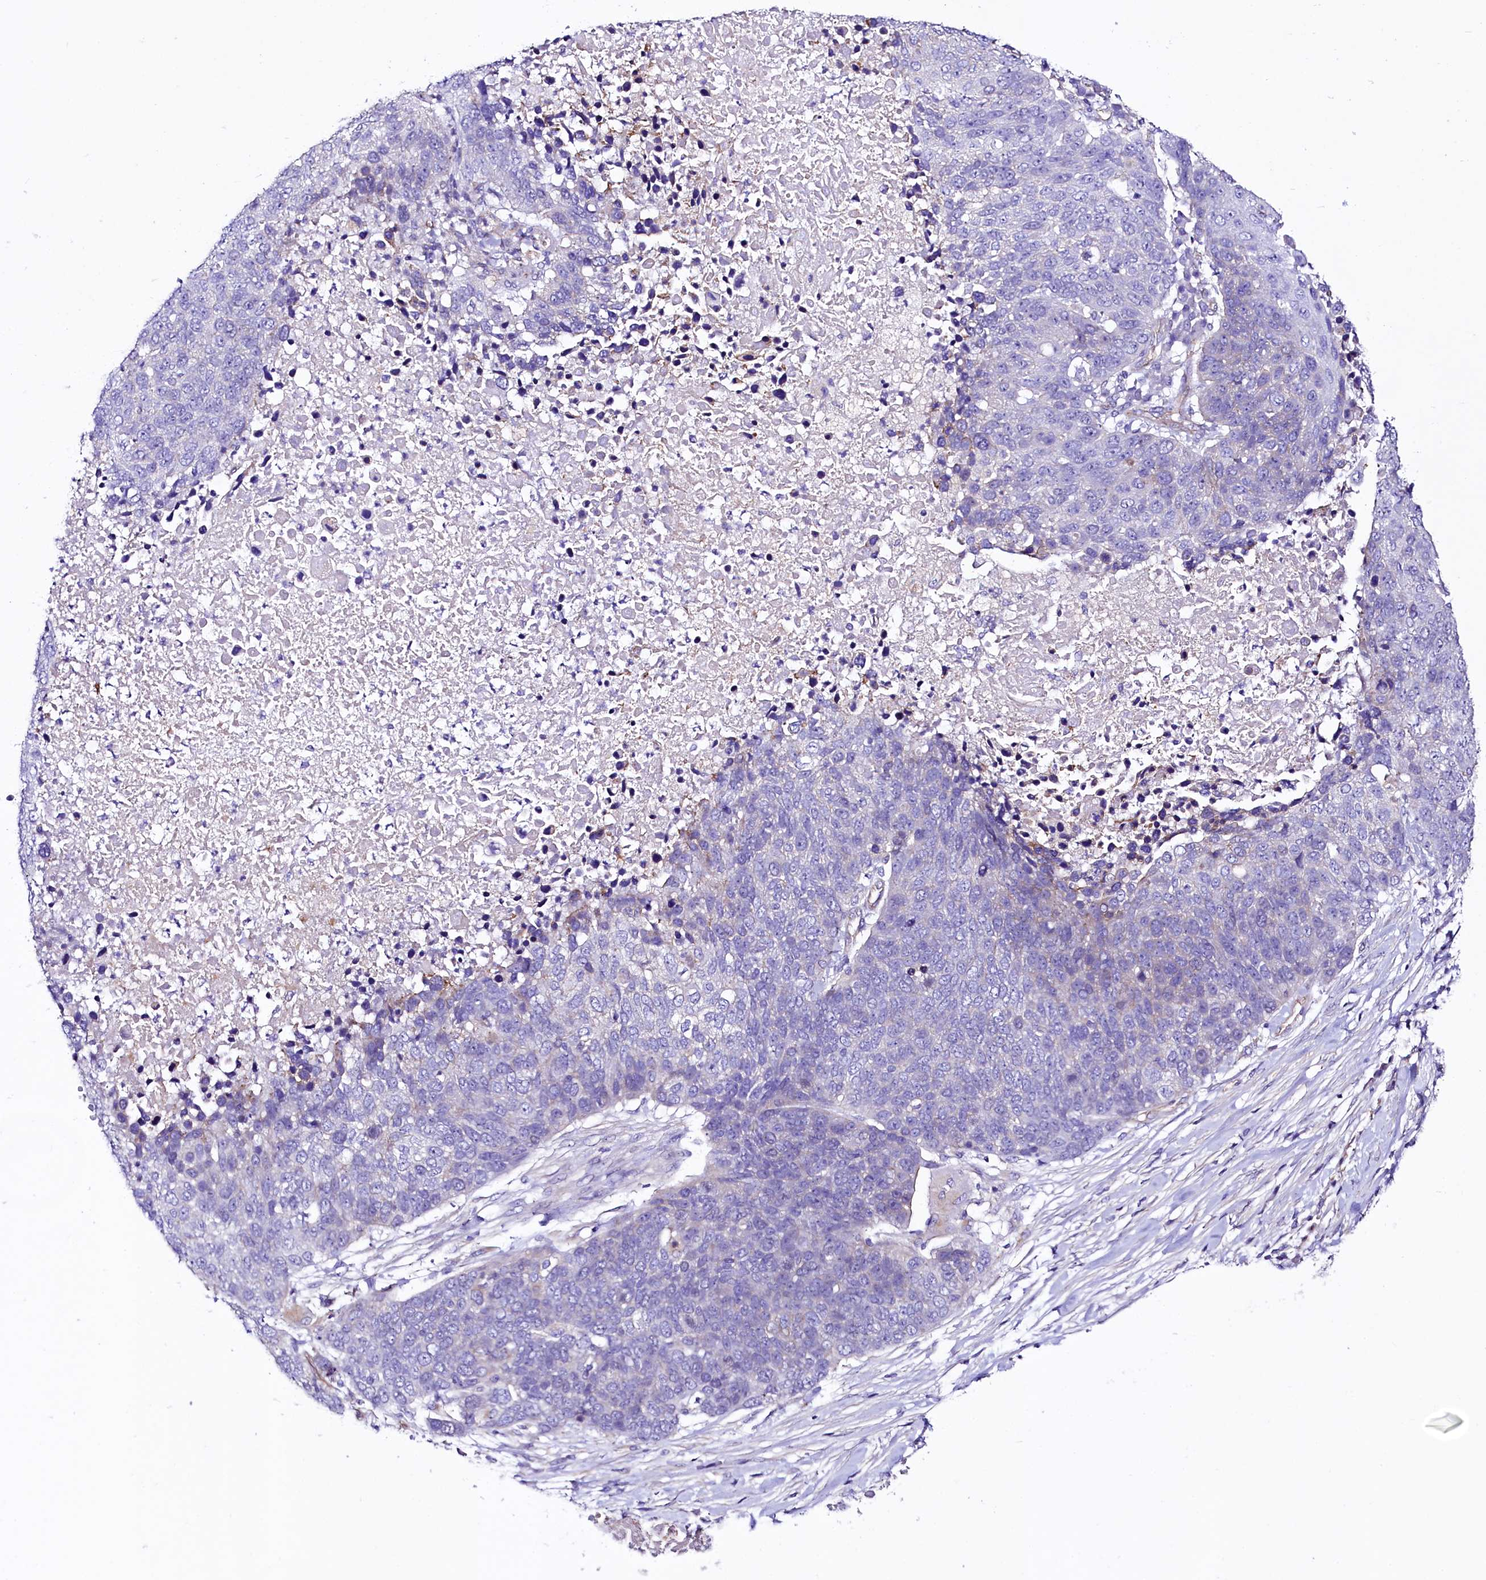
{"staining": {"intensity": "negative", "quantity": "none", "location": "none"}, "tissue": "lung cancer", "cell_type": "Tumor cells", "image_type": "cancer", "snomed": [{"axis": "morphology", "description": "Normal tissue, NOS"}, {"axis": "morphology", "description": "Squamous cell carcinoma, NOS"}, {"axis": "topography", "description": "Lymph node"}, {"axis": "topography", "description": "Lung"}], "caption": "Human lung cancer stained for a protein using immunohistochemistry exhibits no staining in tumor cells.", "gene": "SLF1", "patient": {"sex": "male", "age": 66}}